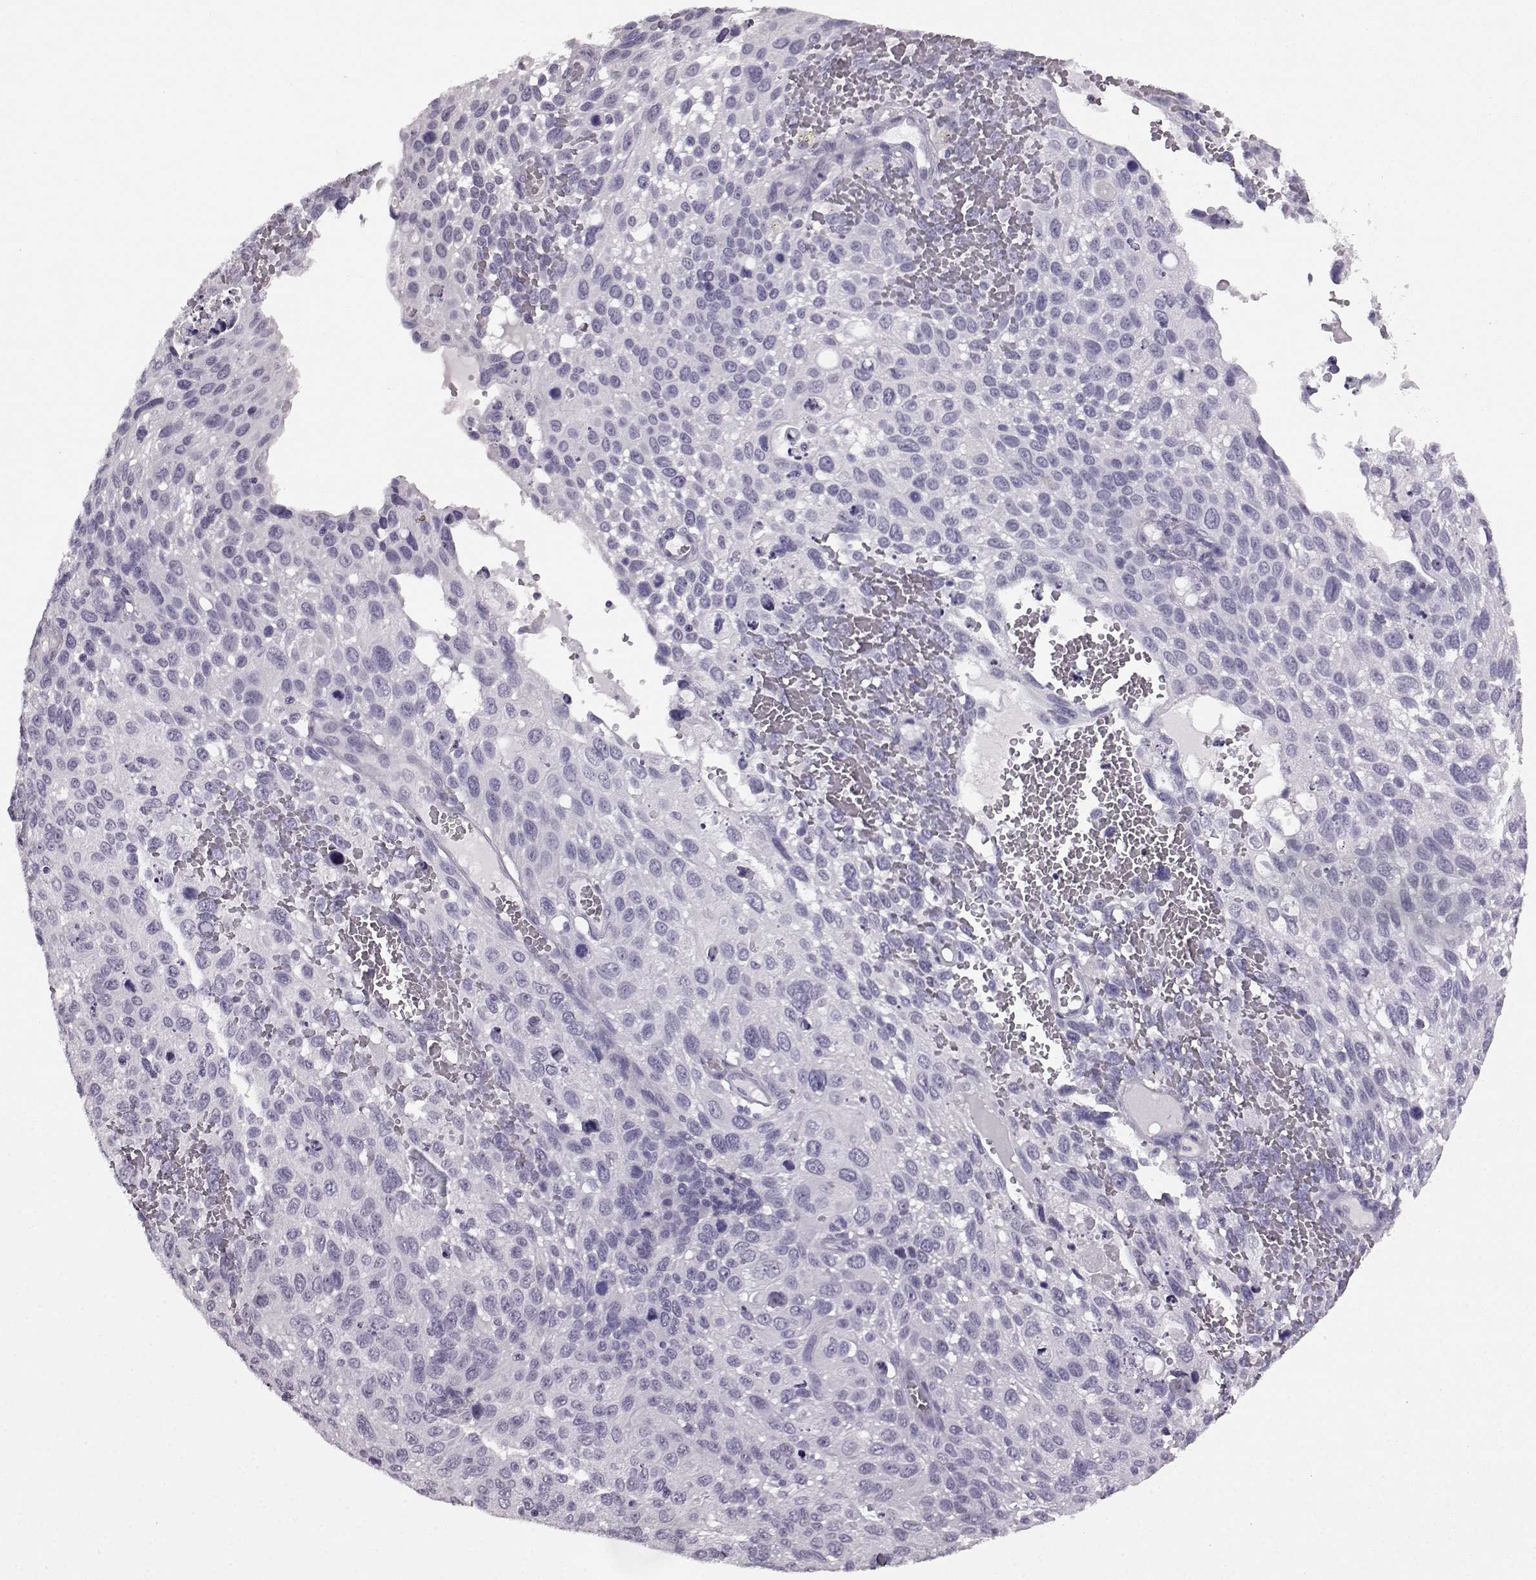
{"staining": {"intensity": "negative", "quantity": "none", "location": "none"}, "tissue": "cervical cancer", "cell_type": "Tumor cells", "image_type": "cancer", "snomed": [{"axis": "morphology", "description": "Squamous cell carcinoma, NOS"}, {"axis": "topography", "description": "Cervix"}], "caption": "This is an IHC histopathology image of cervical squamous cell carcinoma. There is no positivity in tumor cells.", "gene": "AIPL1", "patient": {"sex": "female", "age": 70}}